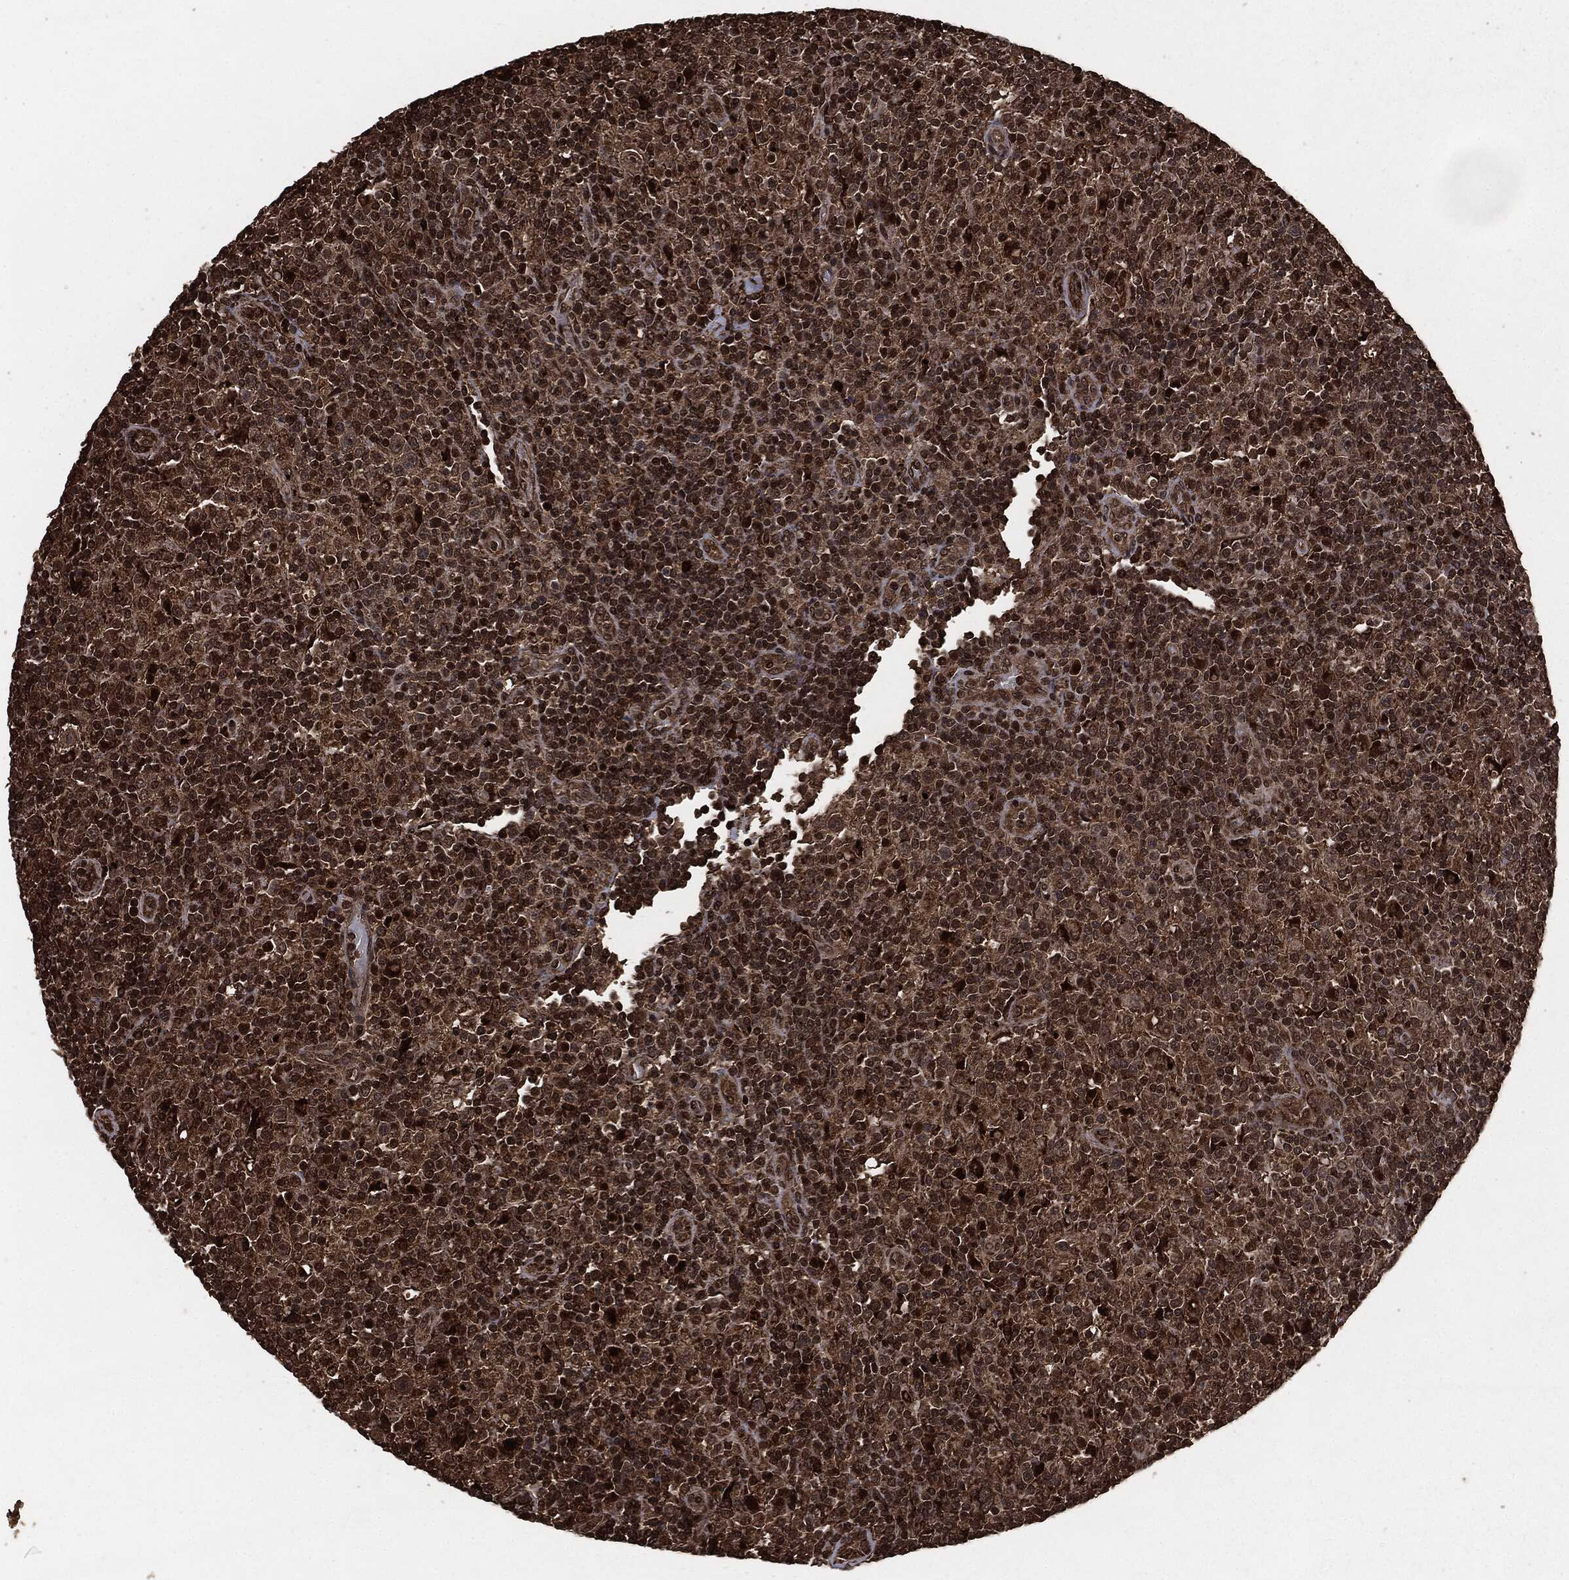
{"staining": {"intensity": "moderate", "quantity": "25%-75%", "location": "nuclear"}, "tissue": "lymphoma", "cell_type": "Tumor cells", "image_type": "cancer", "snomed": [{"axis": "morphology", "description": "Hodgkin's disease, NOS"}, {"axis": "topography", "description": "Lymph node"}], "caption": "Immunohistochemistry (IHC) of human Hodgkin's disease exhibits medium levels of moderate nuclear staining in about 25%-75% of tumor cells. Nuclei are stained in blue.", "gene": "EGFR", "patient": {"sex": "male", "age": 70}}